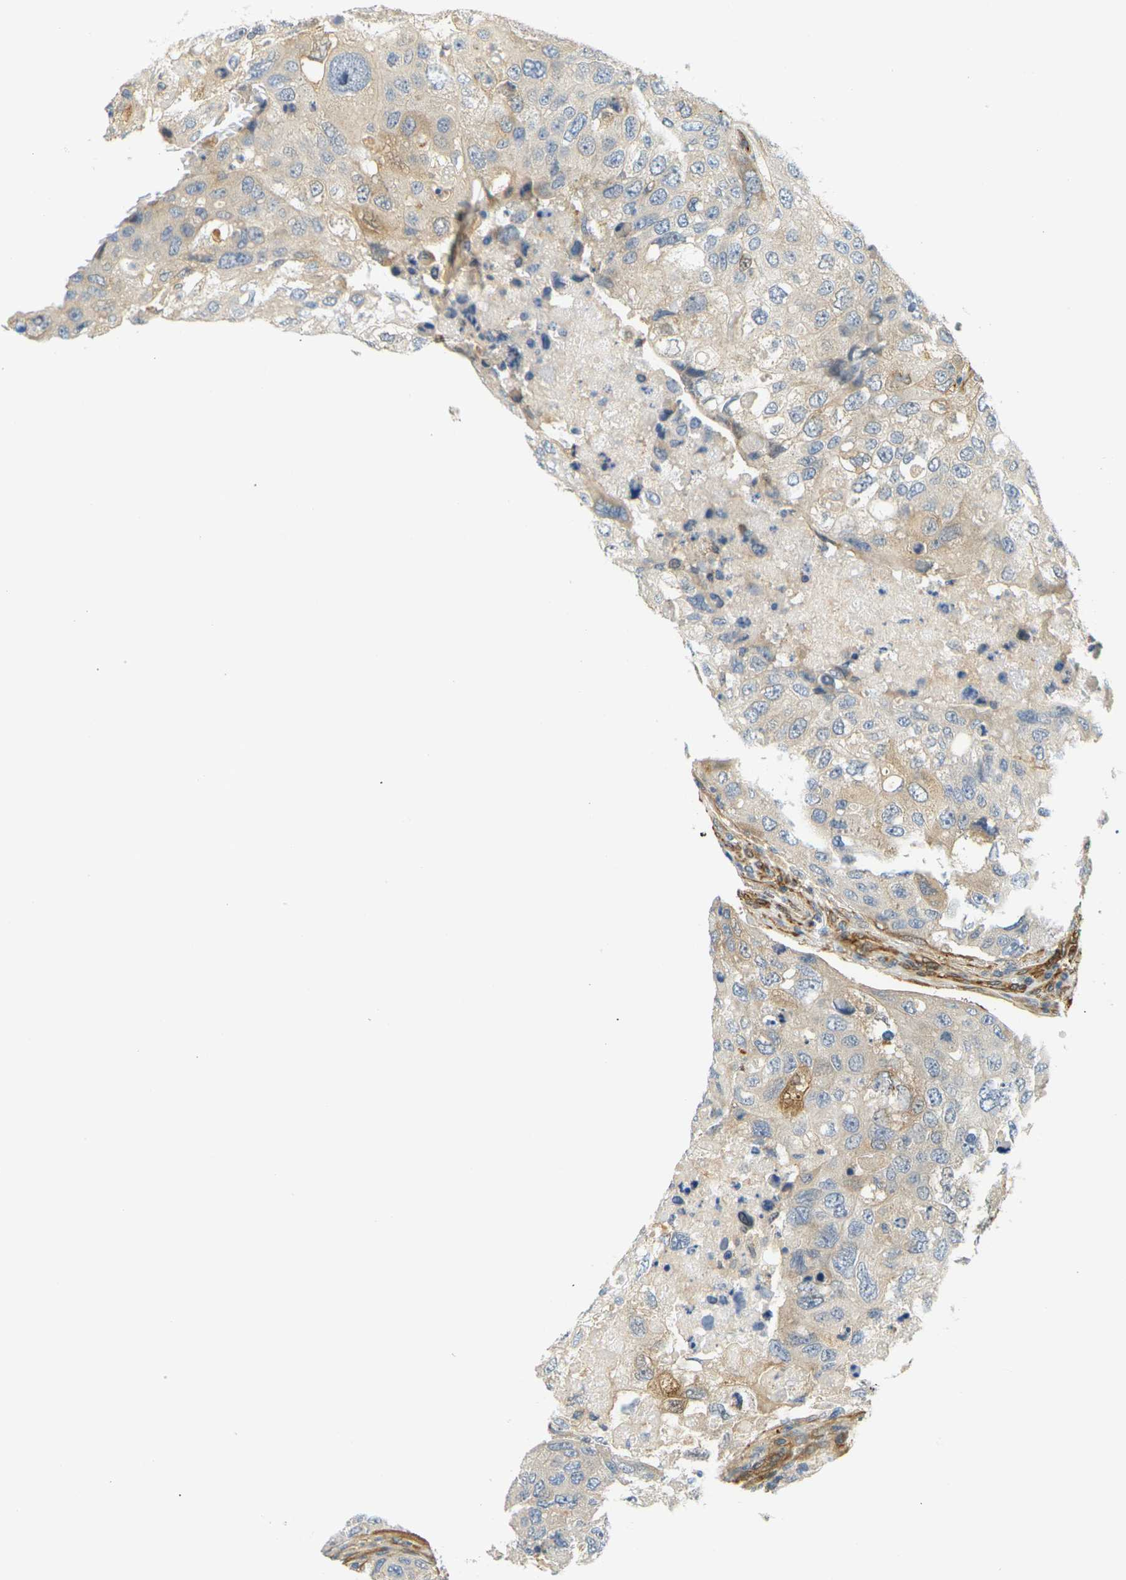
{"staining": {"intensity": "weak", "quantity": "<25%", "location": "cytoplasmic/membranous"}, "tissue": "urothelial cancer", "cell_type": "Tumor cells", "image_type": "cancer", "snomed": [{"axis": "morphology", "description": "Urothelial carcinoma, High grade"}, {"axis": "topography", "description": "Lymph node"}, {"axis": "topography", "description": "Urinary bladder"}], "caption": "A high-resolution micrograph shows IHC staining of urothelial cancer, which shows no significant staining in tumor cells.", "gene": "CYTH3", "patient": {"sex": "male", "age": 51}}